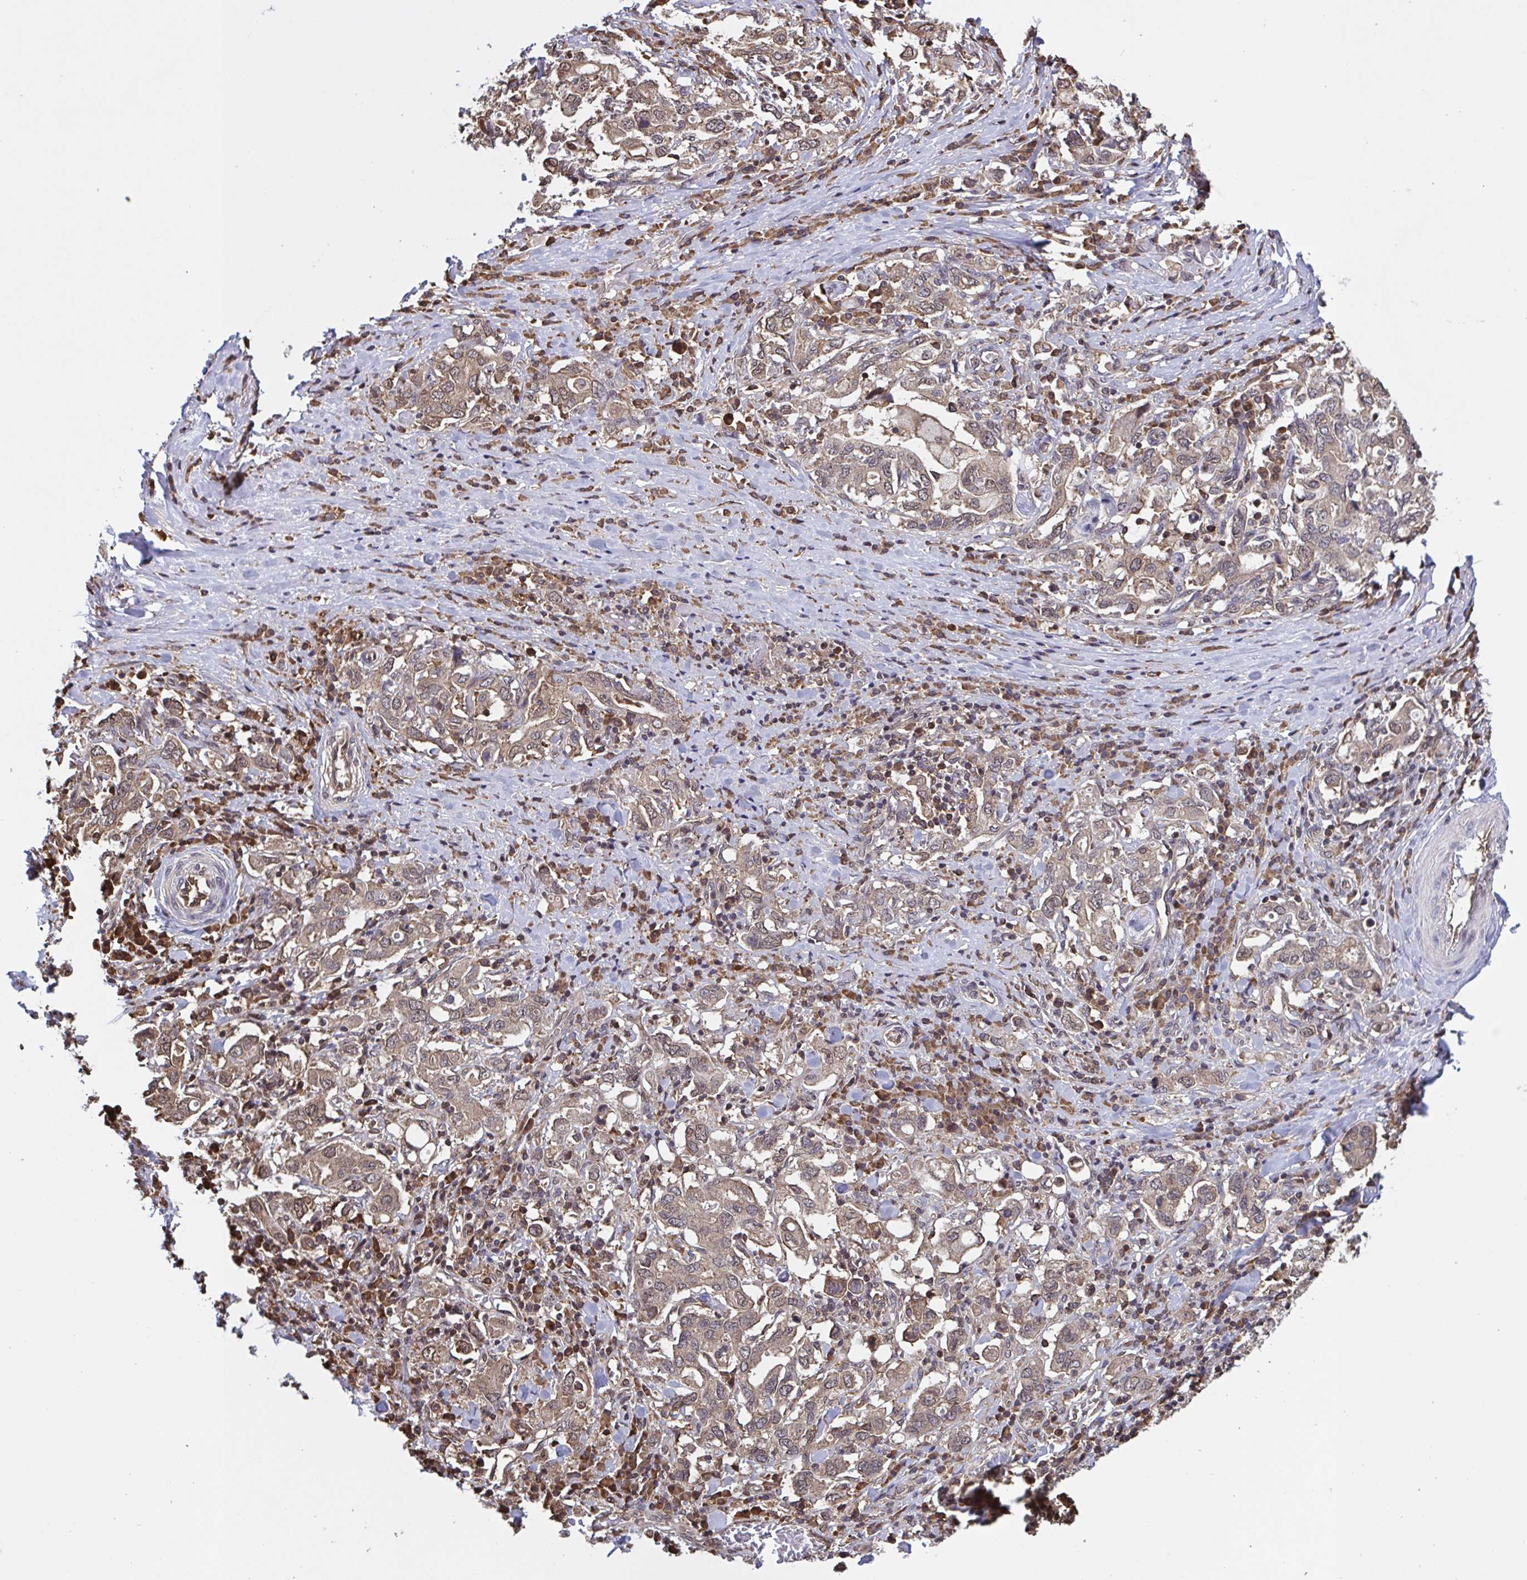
{"staining": {"intensity": "moderate", "quantity": ">75%", "location": "cytoplasmic/membranous,nuclear"}, "tissue": "stomach cancer", "cell_type": "Tumor cells", "image_type": "cancer", "snomed": [{"axis": "morphology", "description": "Adenocarcinoma, NOS"}, {"axis": "topography", "description": "Stomach, upper"}, {"axis": "topography", "description": "Stomach"}], "caption": "Moderate cytoplasmic/membranous and nuclear expression for a protein is present in approximately >75% of tumor cells of adenocarcinoma (stomach) using IHC.", "gene": "SEC63", "patient": {"sex": "male", "age": 62}}